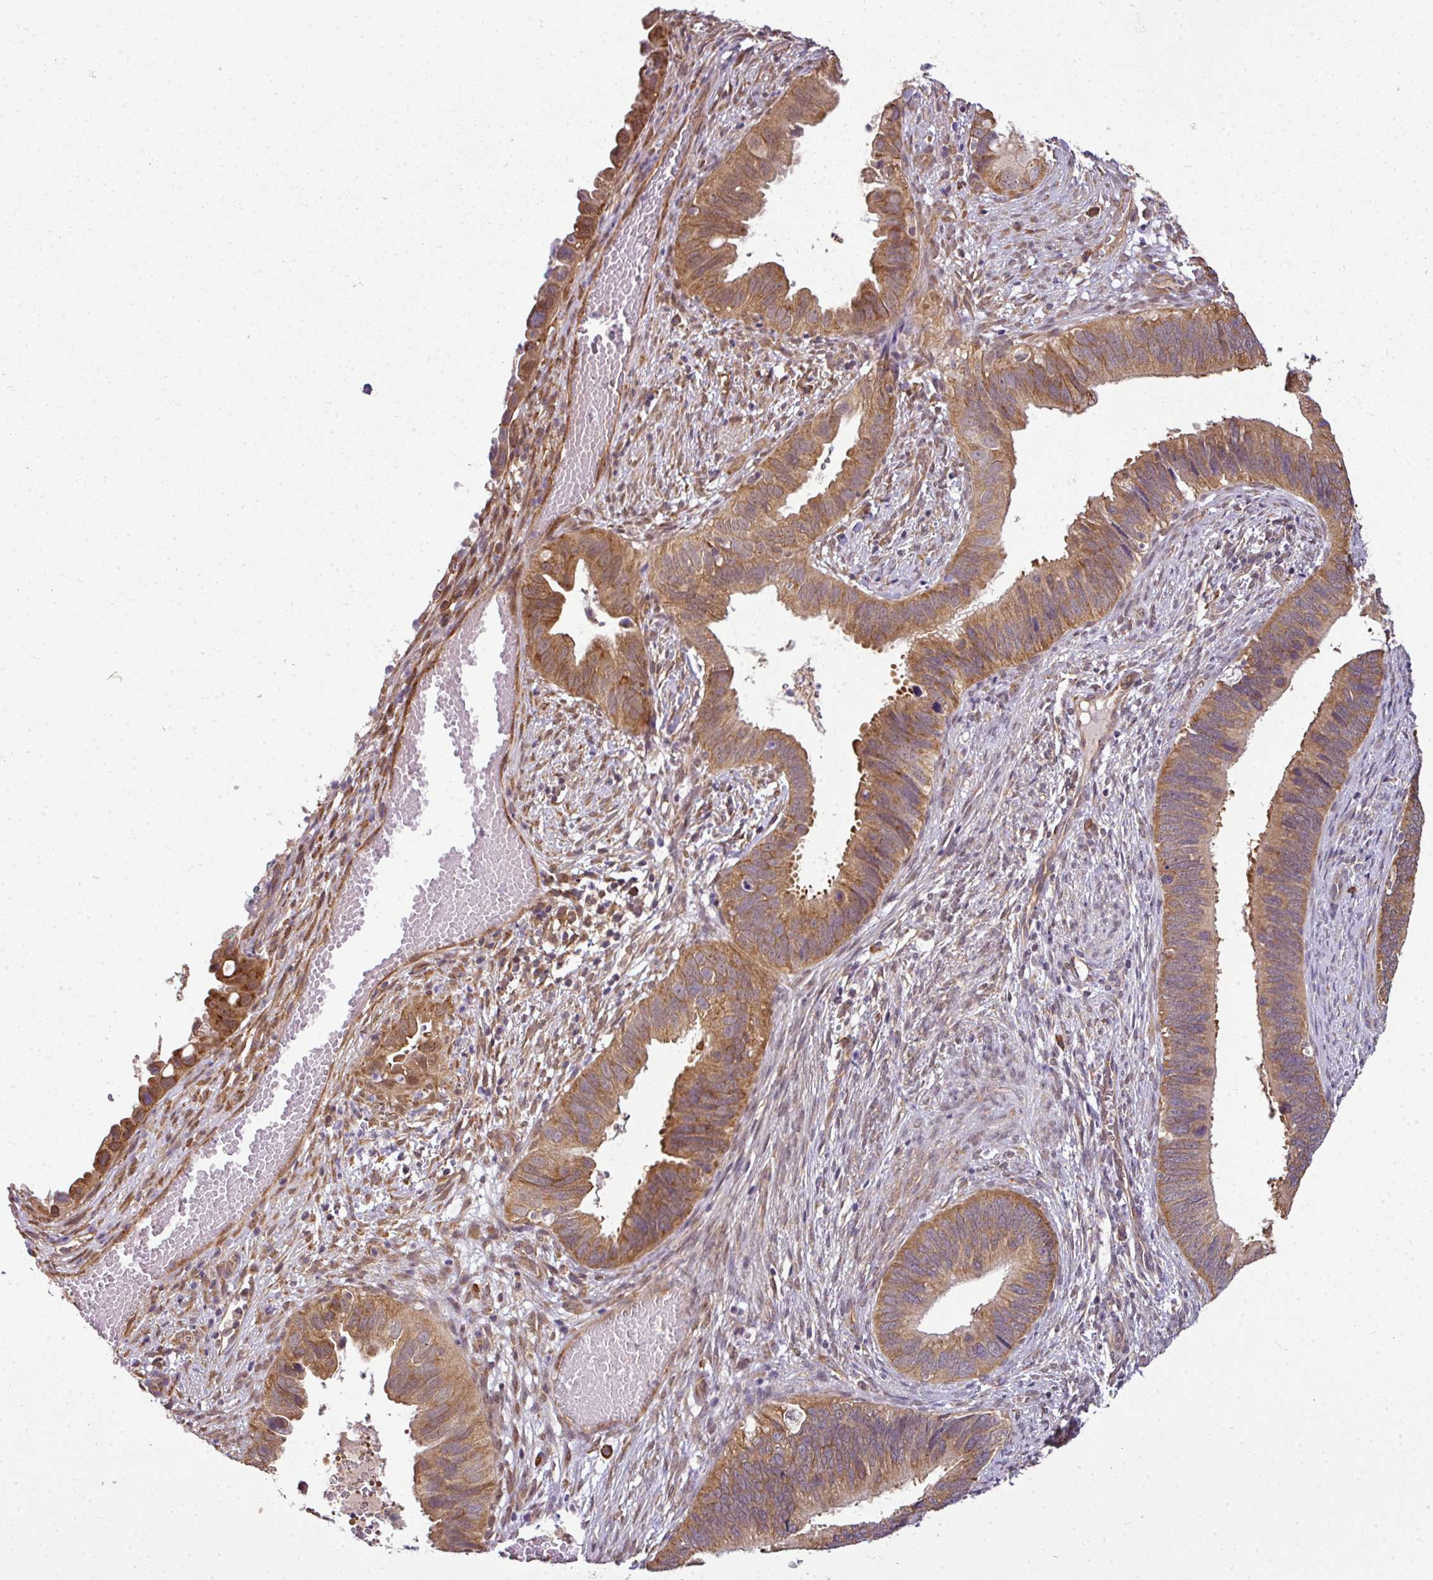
{"staining": {"intensity": "moderate", "quantity": ">75%", "location": "cytoplasmic/membranous"}, "tissue": "cervical cancer", "cell_type": "Tumor cells", "image_type": "cancer", "snomed": [{"axis": "morphology", "description": "Adenocarcinoma, NOS"}, {"axis": "topography", "description": "Cervix"}], "caption": "An IHC histopathology image of tumor tissue is shown. Protein staining in brown labels moderate cytoplasmic/membranous positivity in cervical cancer (adenocarcinoma) within tumor cells. (brown staining indicates protein expression, while blue staining denotes nuclei).", "gene": "RBM4B", "patient": {"sex": "female", "age": 42}}